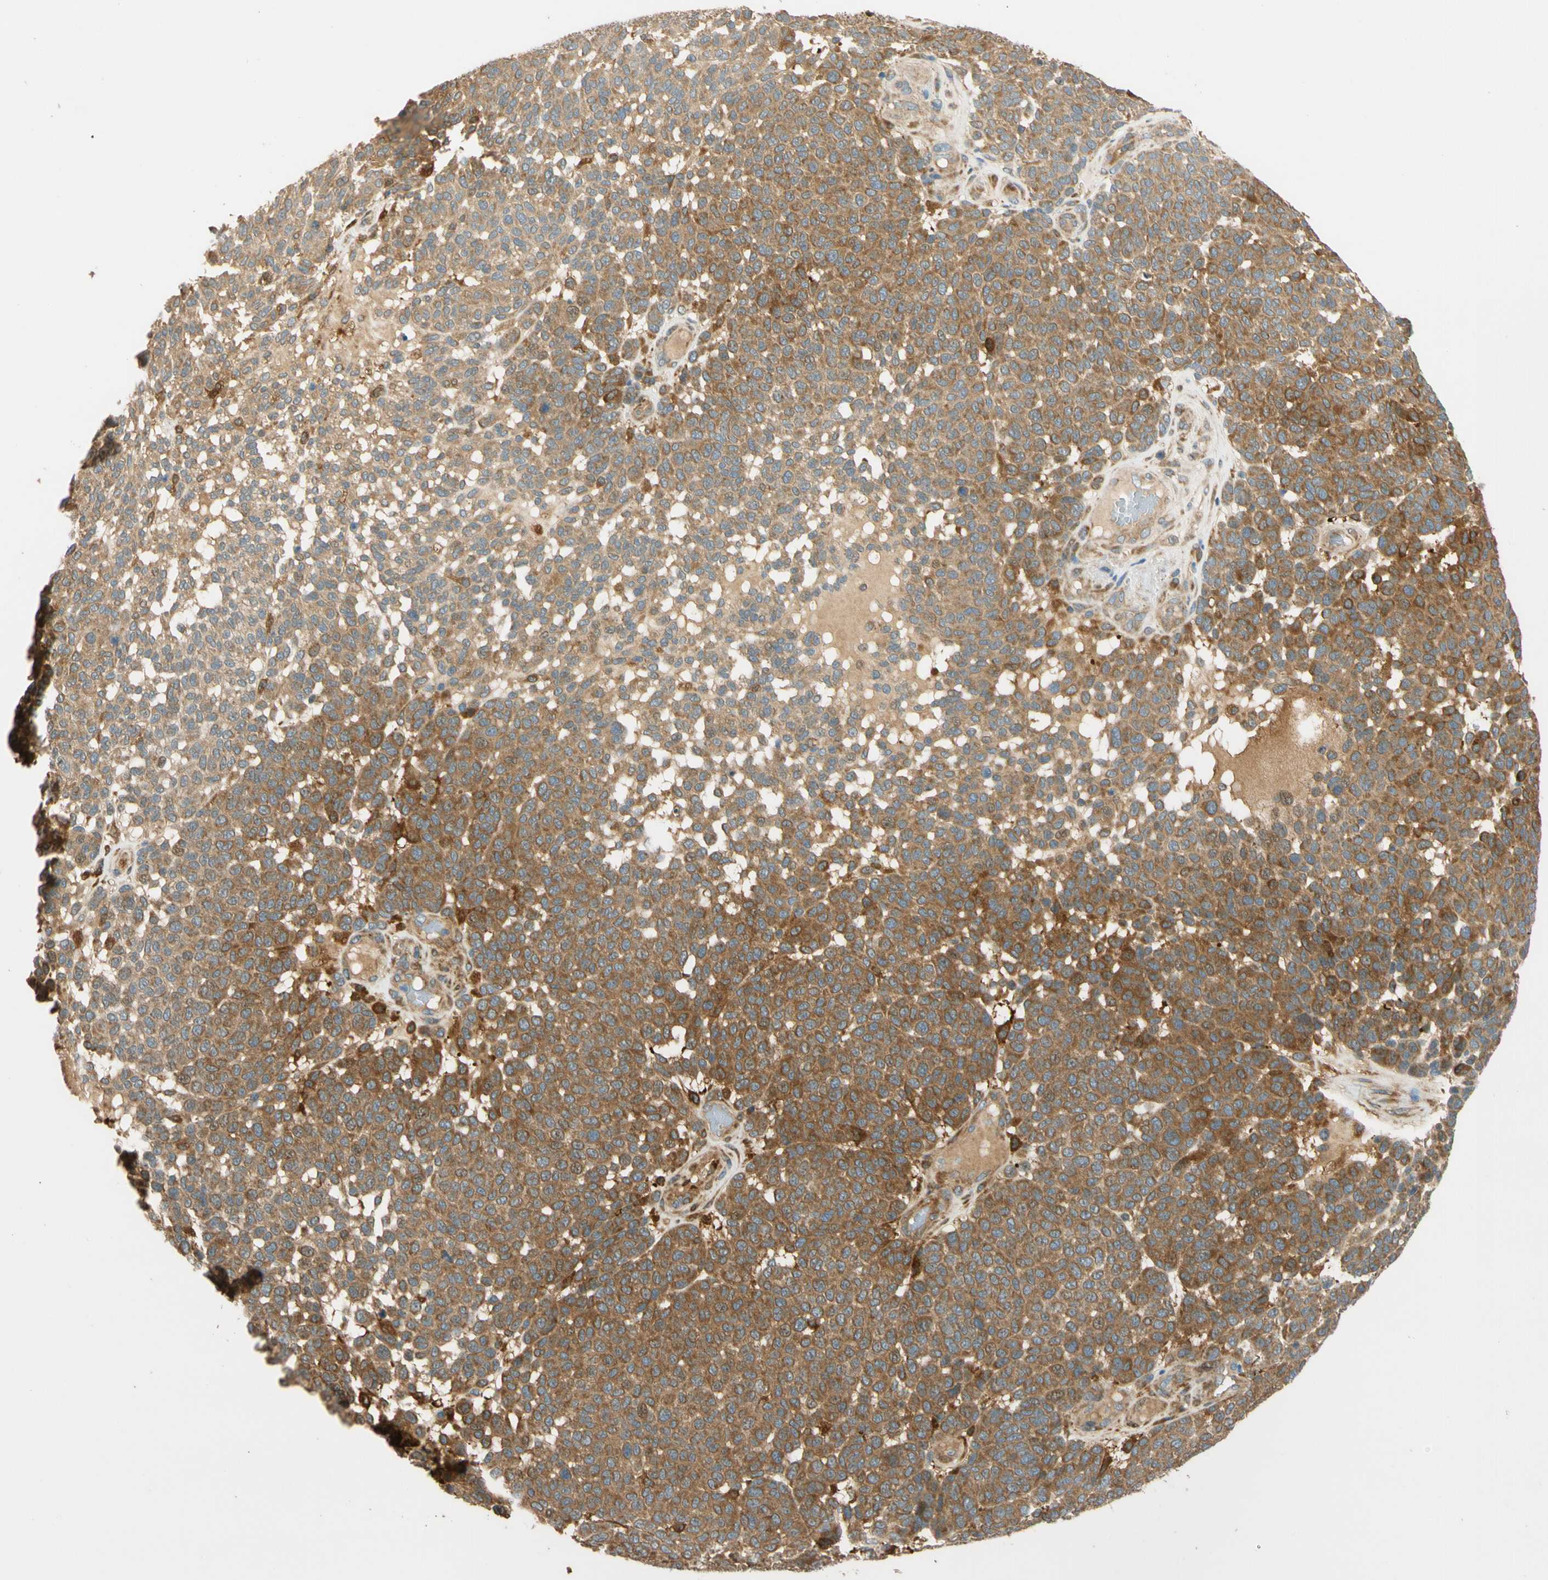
{"staining": {"intensity": "moderate", "quantity": ">75%", "location": "cytoplasmic/membranous"}, "tissue": "melanoma", "cell_type": "Tumor cells", "image_type": "cancer", "snomed": [{"axis": "morphology", "description": "Malignant melanoma, NOS"}, {"axis": "topography", "description": "Skin"}], "caption": "Moderate cytoplasmic/membranous protein expression is present in approximately >75% of tumor cells in malignant melanoma.", "gene": "PARP14", "patient": {"sex": "male", "age": 59}}